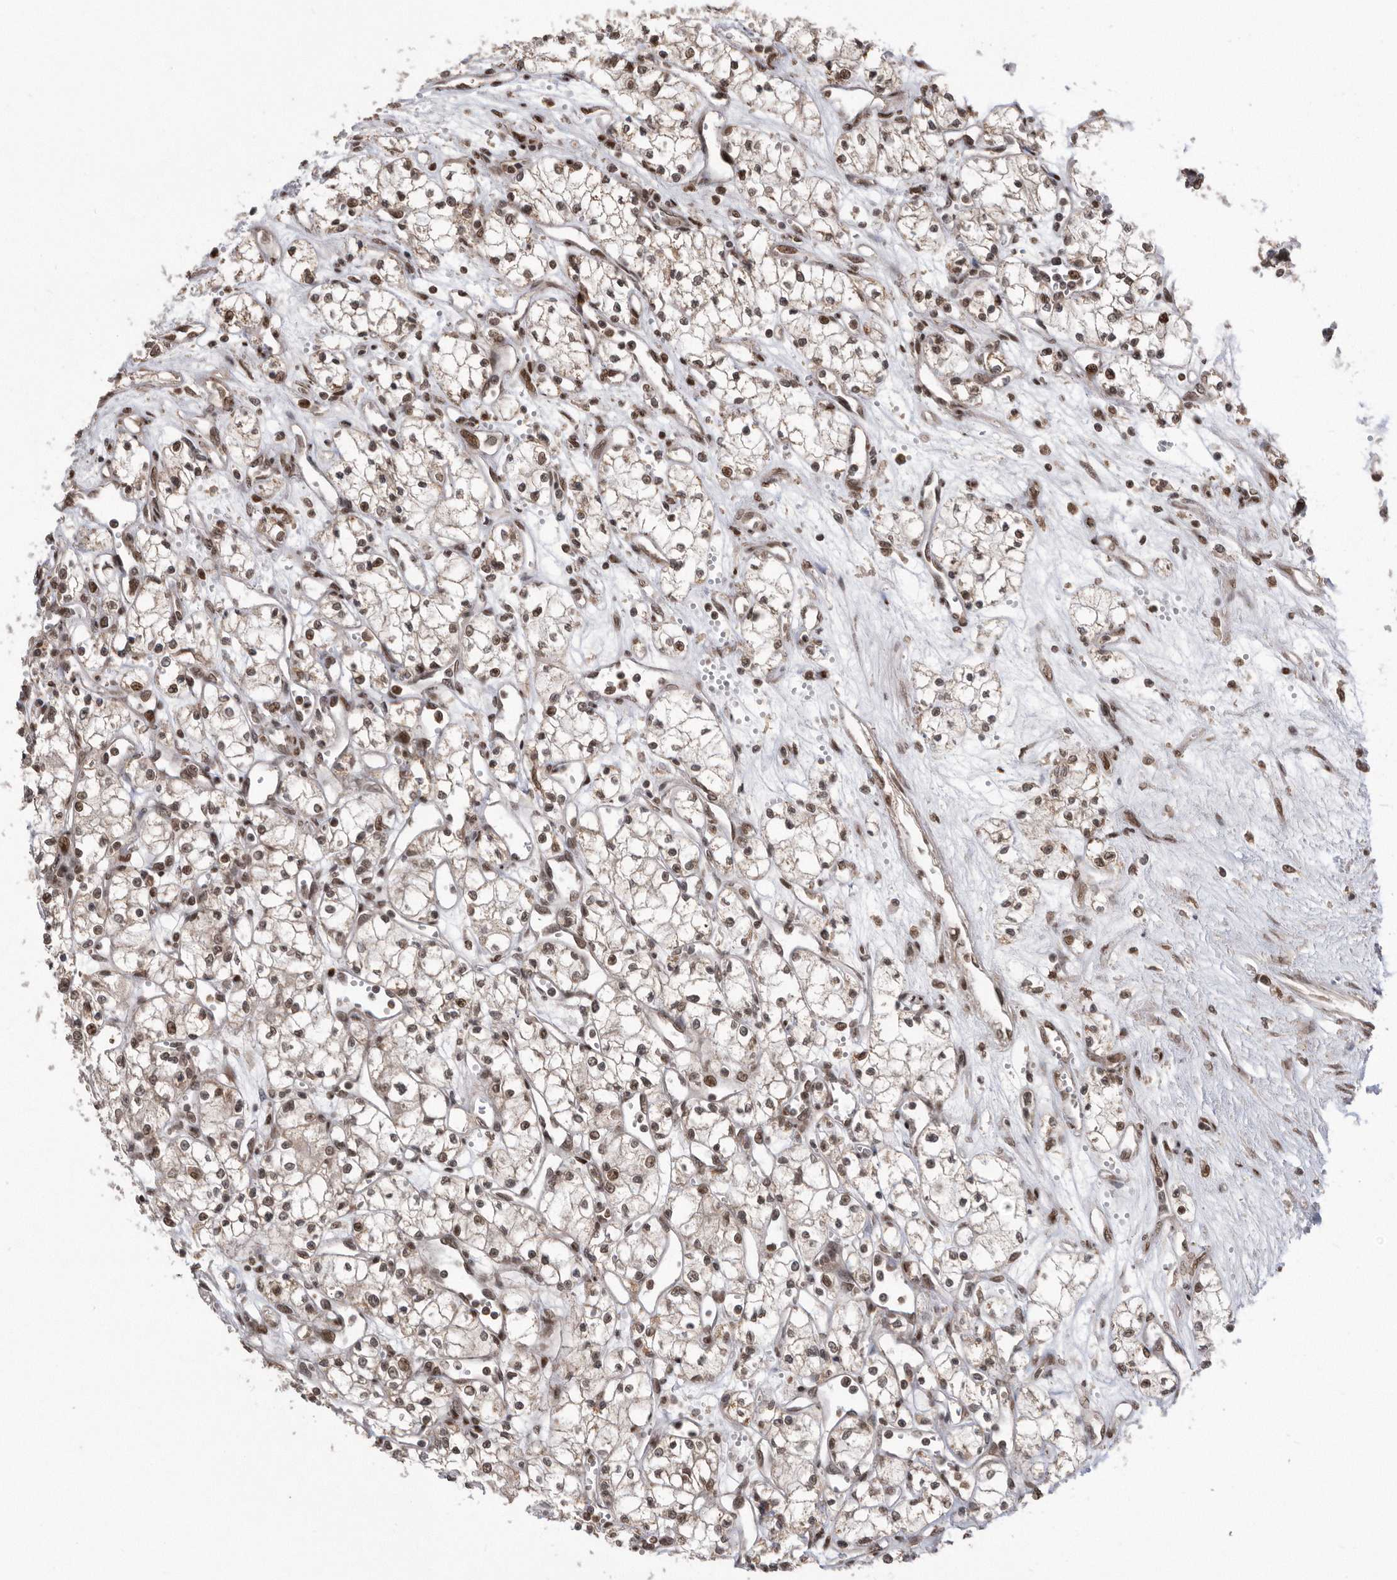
{"staining": {"intensity": "moderate", "quantity": ">75%", "location": "nuclear"}, "tissue": "renal cancer", "cell_type": "Tumor cells", "image_type": "cancer", "snomed": [{"axis": "morphology", "description": "Adenocarcinoma, NOS"}, {"axis": "topography", "description": "Kidney"}], "caption": "An image showing moderate nuclear positivity in approximately >75% of tumor cells in renal cancer, as visualized by brown immunohistochemical staining.", "gene": "TDRD3", "patient": {"sex": "male", "age": 59}}